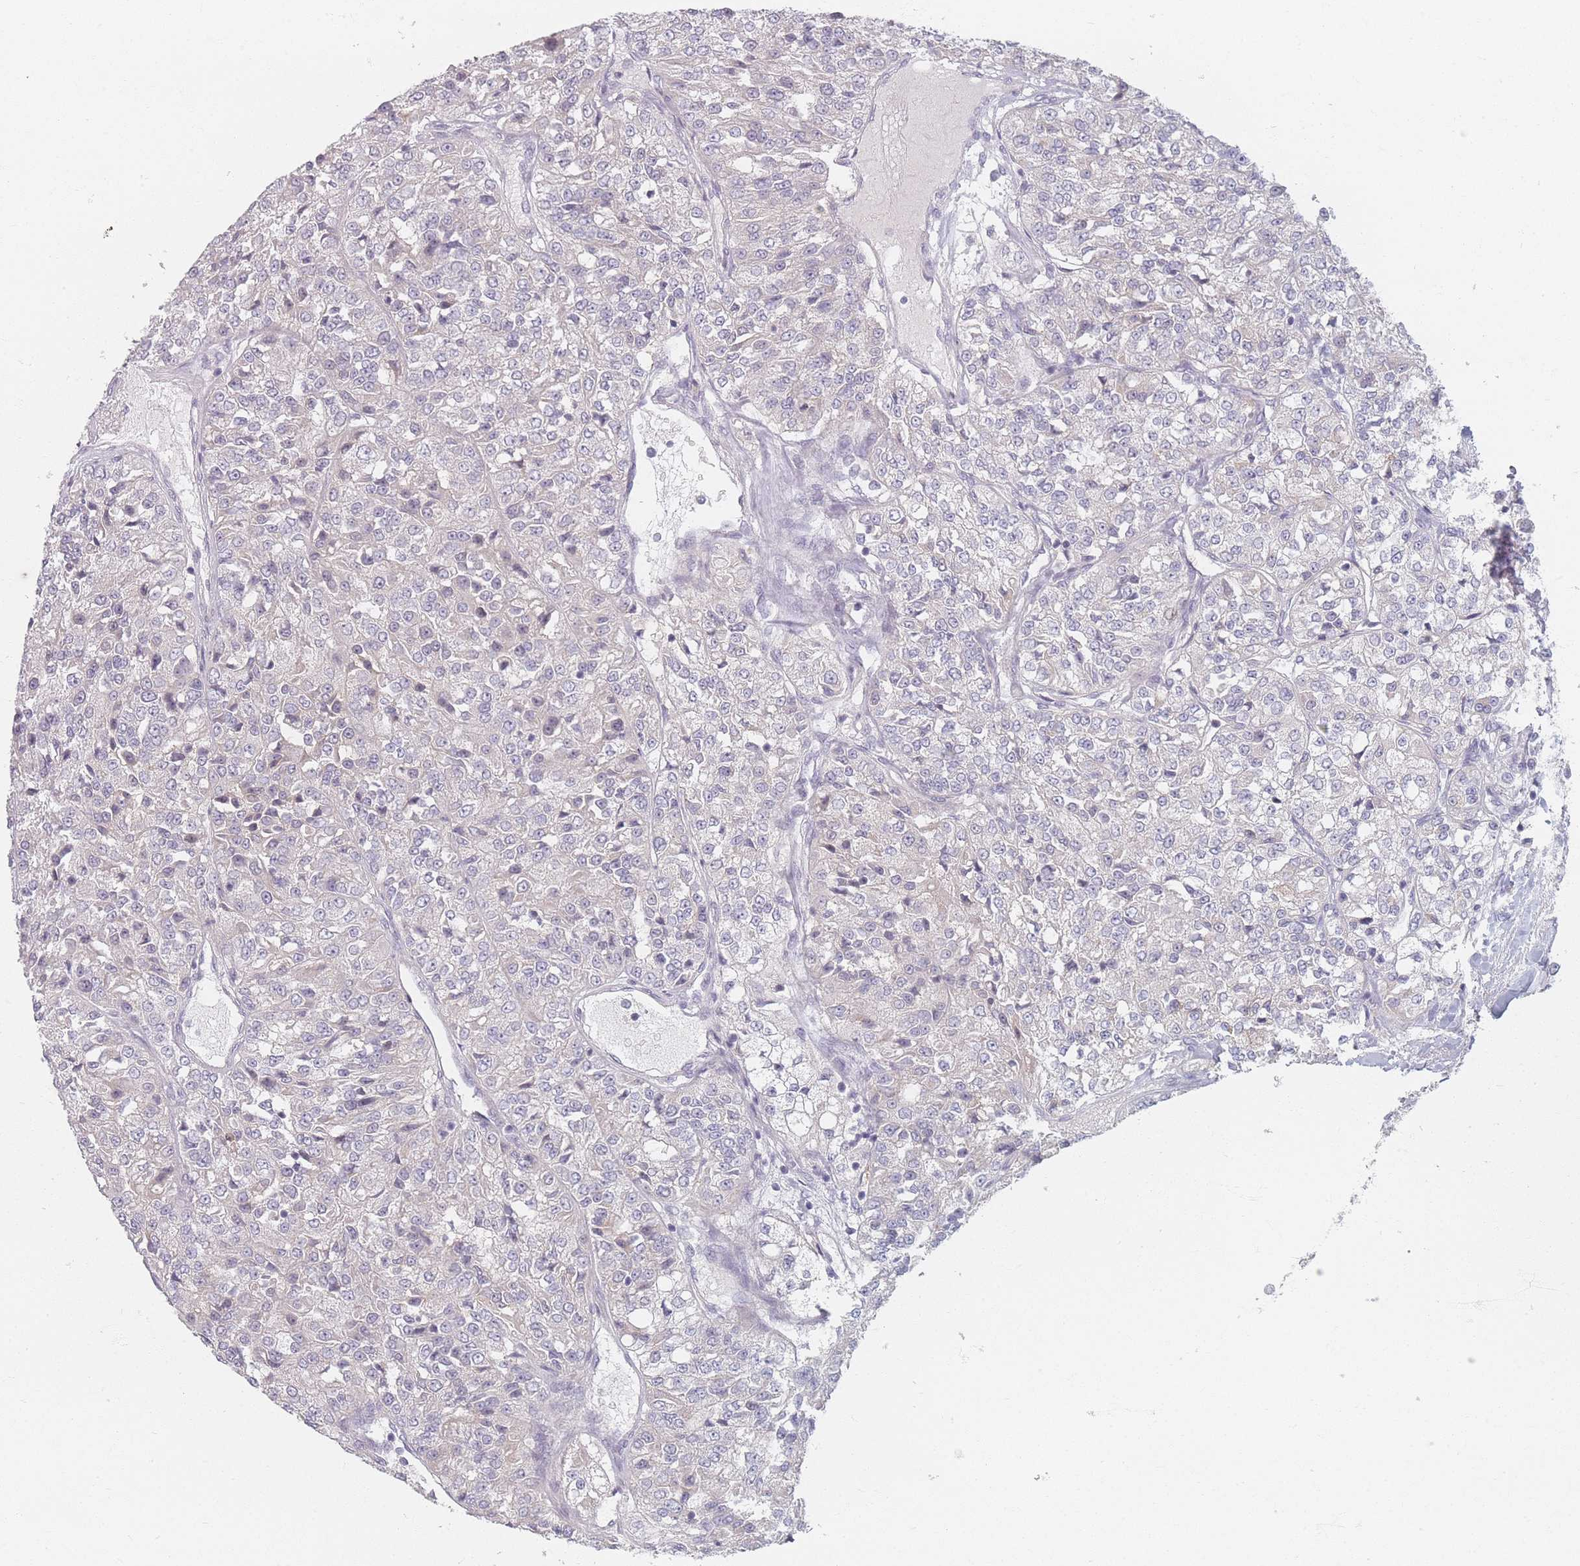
{"staining": {"intensity": "negative", "quantity": "none", "location": "none"}, "tissue": "renal cancer", "cell_type": "Tumor cells", "image_type": "cancer", "snomed": [{"axis": "morphology", "description": "Adenocarcinoma, NOS"}, {"axis": "topography", "description": "Kidney"}], "caption": "Immunohistochemical staining of human adenocarcinoma (renal) shows no significant expression in tumor cells.", "gene": "TMOD1", "patient": {"sex": "female", "age": 63}}